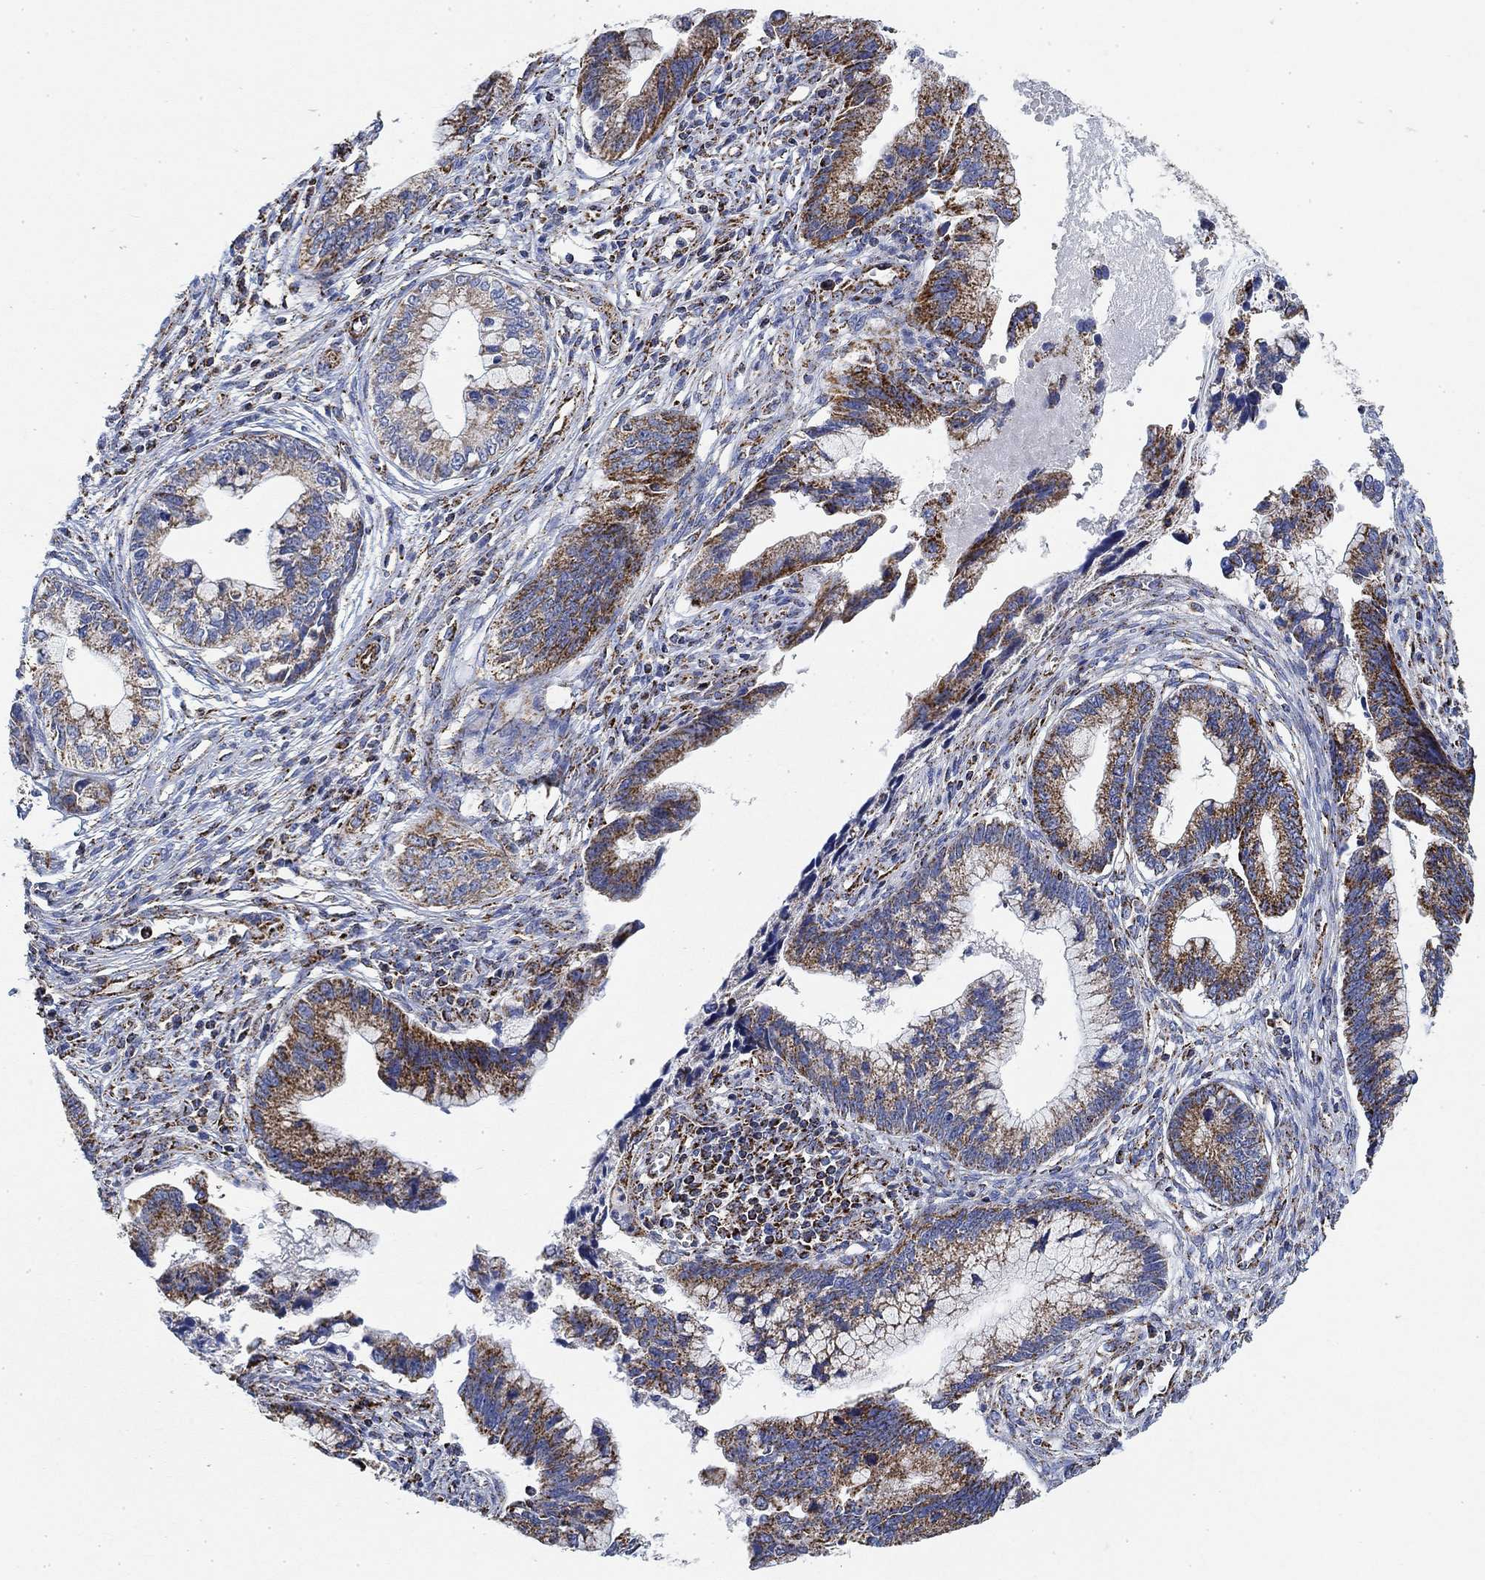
{"staining": {"intensity": "moderate", "quantity": "25%-75%", "location": "cytoplasmic/membranous"}, "tissue": "cervical cancer", "cell_type": "Tumor cells", "image_type": "cancer", "snomed": [{"axis": "morphology", "description": "Adenocarcinoma, NOS"}, {"axis": "topography", "description": "Cervix"}], "caption": "Immunohistochemistry (IHC) photomicrograph of cervical adenocarcinoma stained for a protein (brown), which displays medium levels of moderate cytoplasmic/membranous staining in approximately 25%-75% of tumor cells.", "gene": "NDUFS3", "patient": {"sex": "female", "age": 44}}